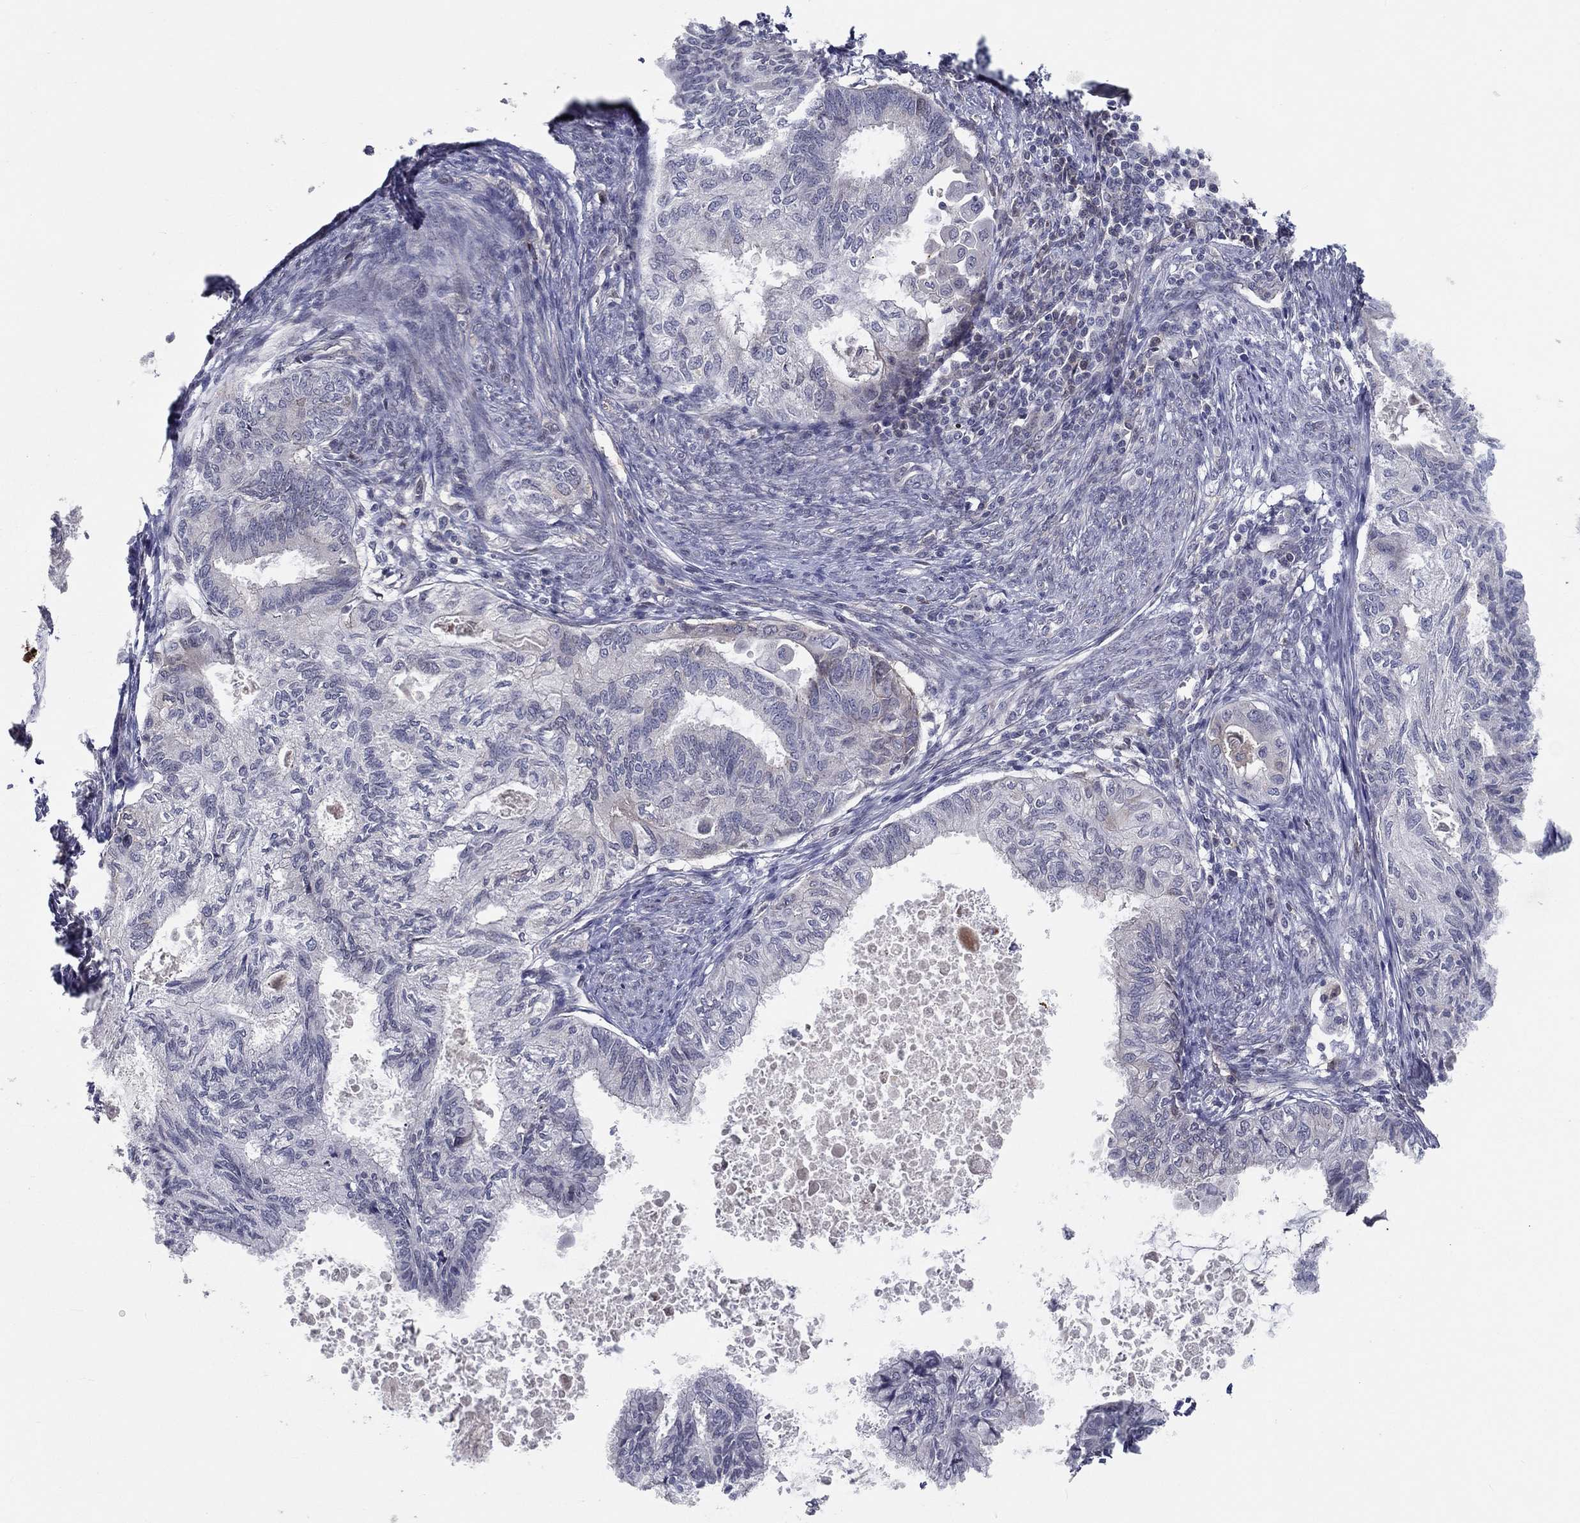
{"staining": {"intensity": "negative", "quantity": "none", "location": "none"}, "tissue": "endometrial cancer", "cell_type": "Tumor cells", "image_type": "cancer", "snomed": [{"axis": "morphology", "description": "Adenocarcinoma, NOS"}, {"axis": "topography", "description": "Endometrium"}], "caption": "Endometrial adenocarcinoma was stained to show a protein in brown. There is no significant expression in tumor cells.", "gene": "CETN3", "patient": {"sex": "female", "age": 86}}